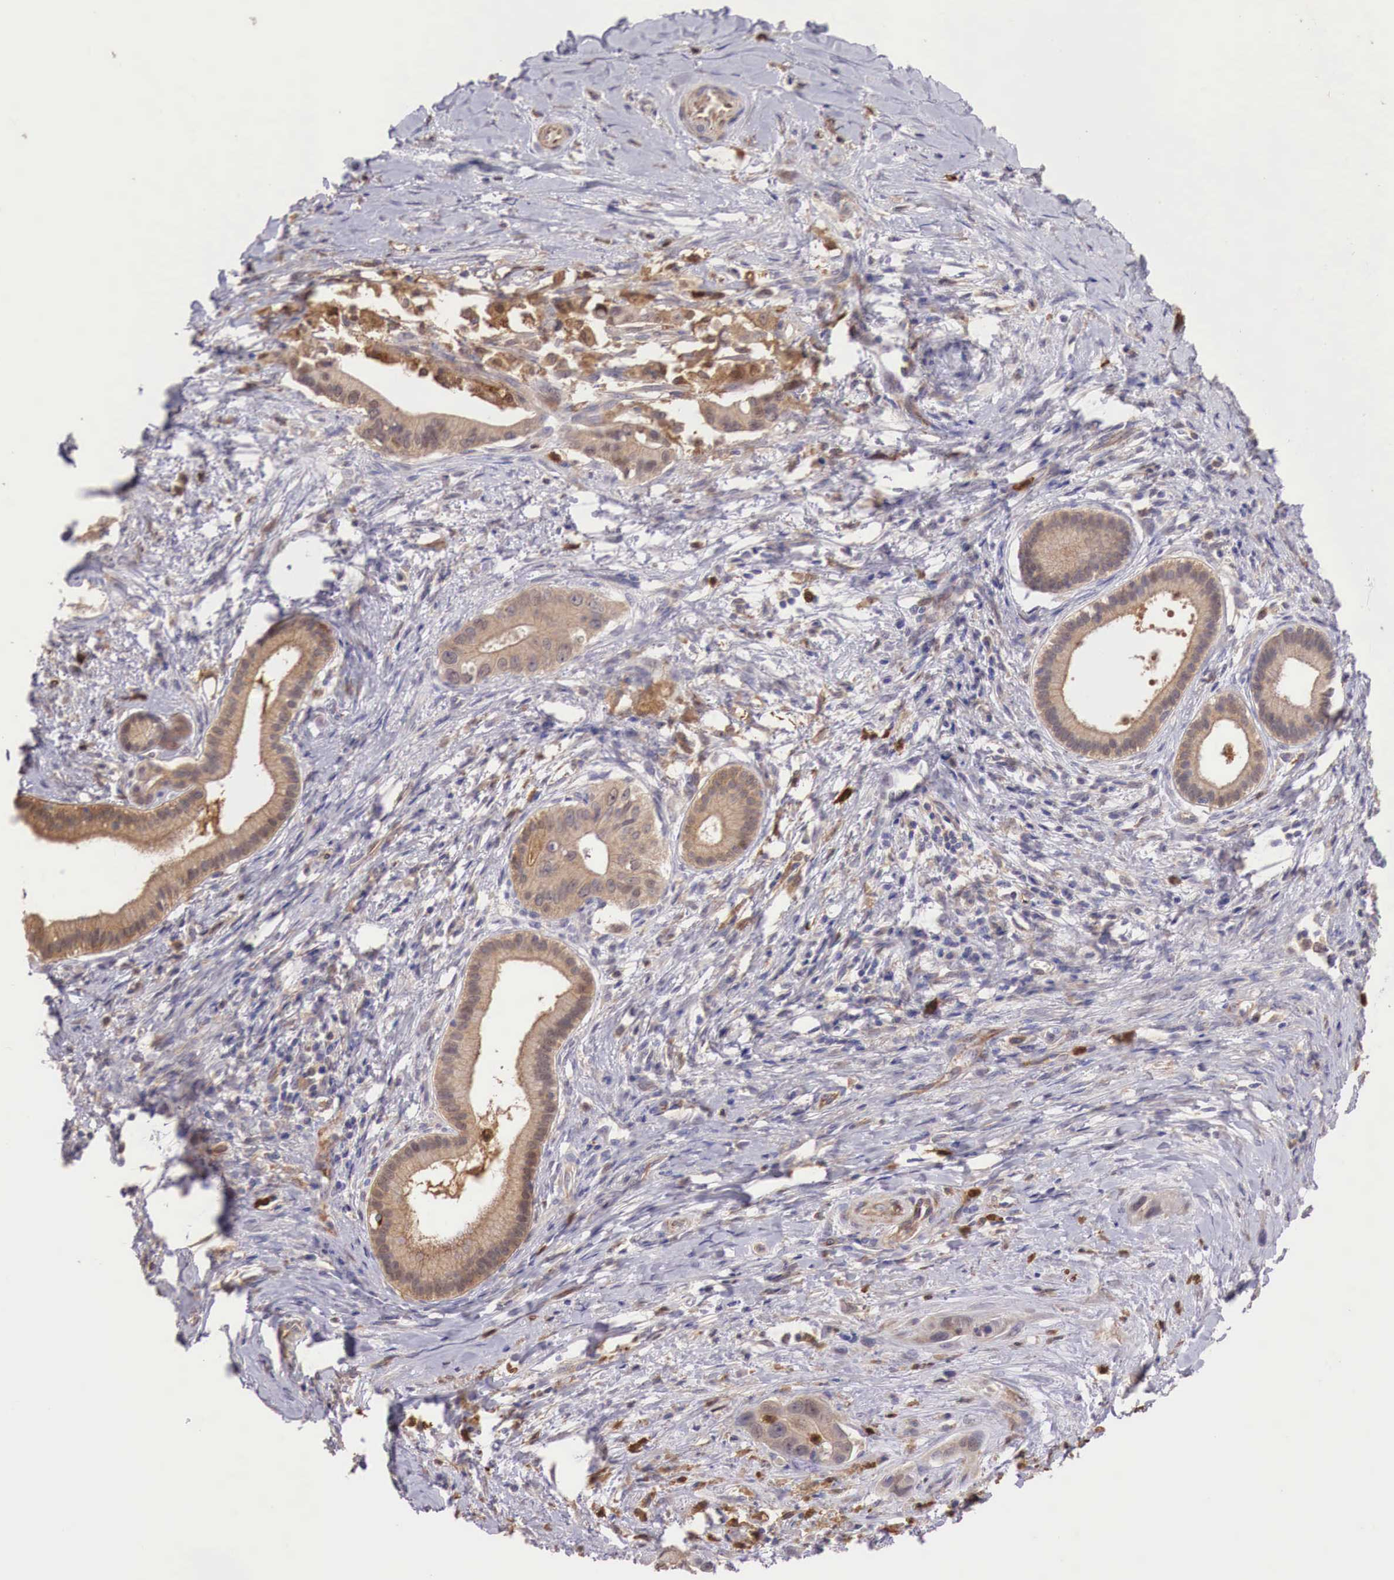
{"staining": {"intensity": "weak", "quantity": ">75%", "location": "cytoplasmic/membranous"}, "tissue": "liver cancer", "cell_type": "Tumor cells", "image_type": "cancer", "snomed": [{"axis": "morphology", "description": "Cholangiocarcinoma"}, {"axis": "topography", "description": "Liver"}], "caption": "Immunohistochemical staining of human cholangiocarcinoma (liver) shows low levels of weak cytoplasmic/membranous protein expression in approximately >75% of tumor cells.", "gene": "GAB2", "patient": {"sex": "female", "age": 65}}